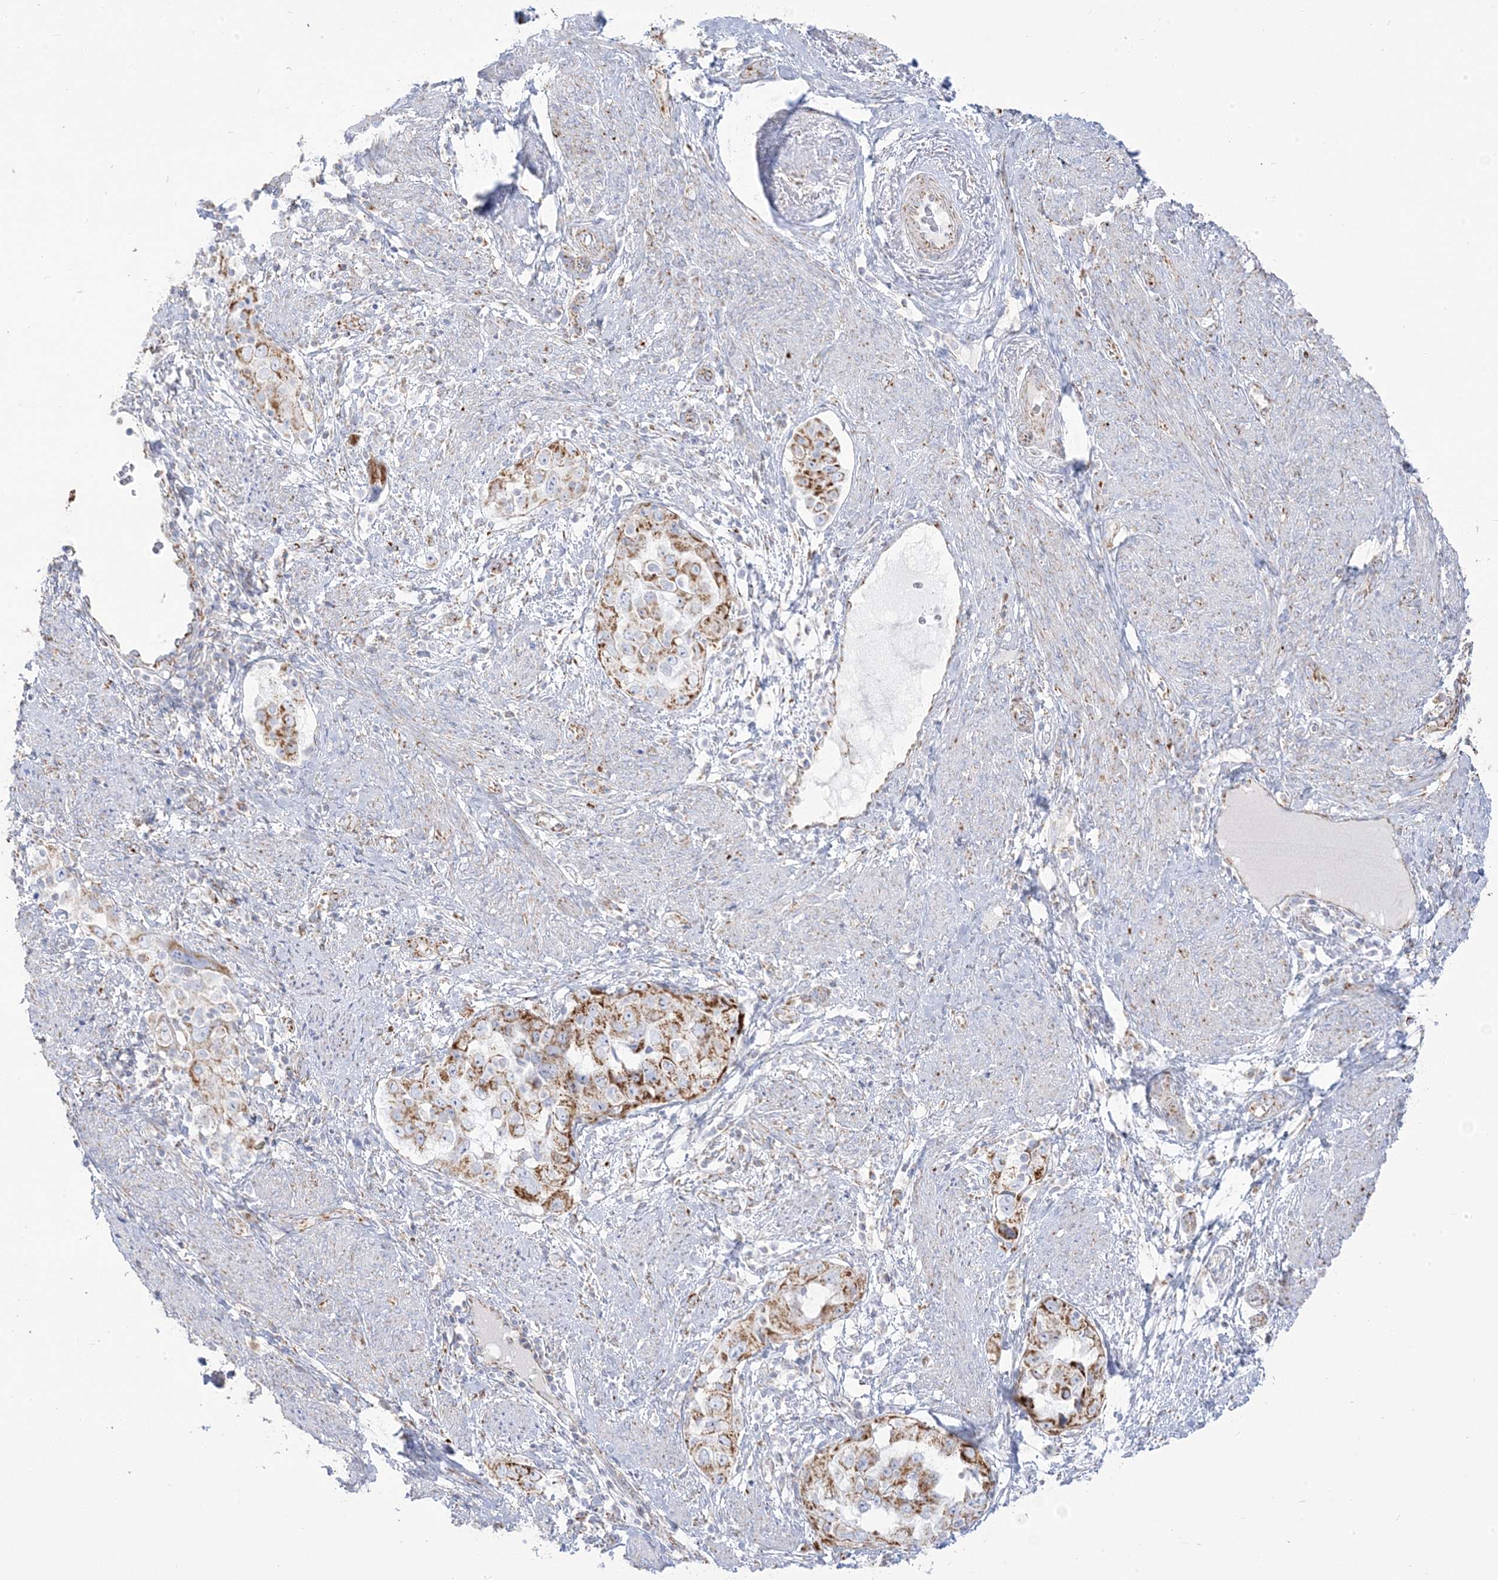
{"staining": {"intensity": "moderate", "quantity": "25%-75%", "location": "cytoplasmic/membranous"}, "tissue": "endometrial cancer", "cell_type": "Tumor cells", "image_type": "cancer", "snomed": [{"axis": "morphology", "description": "Adenocarcinoma, NOS"}, {"axis": "topography", "description": "Endometrium"}], "caption": "Endometrial cancer (adenocarcinoma) stained with immunohistochemistry demonstrates moderate cytoplasmic/membranous staining in about 25%-75% of tumor cells.", "gene": "PCCB", "patient": {"sex": "female", "age": 85}}